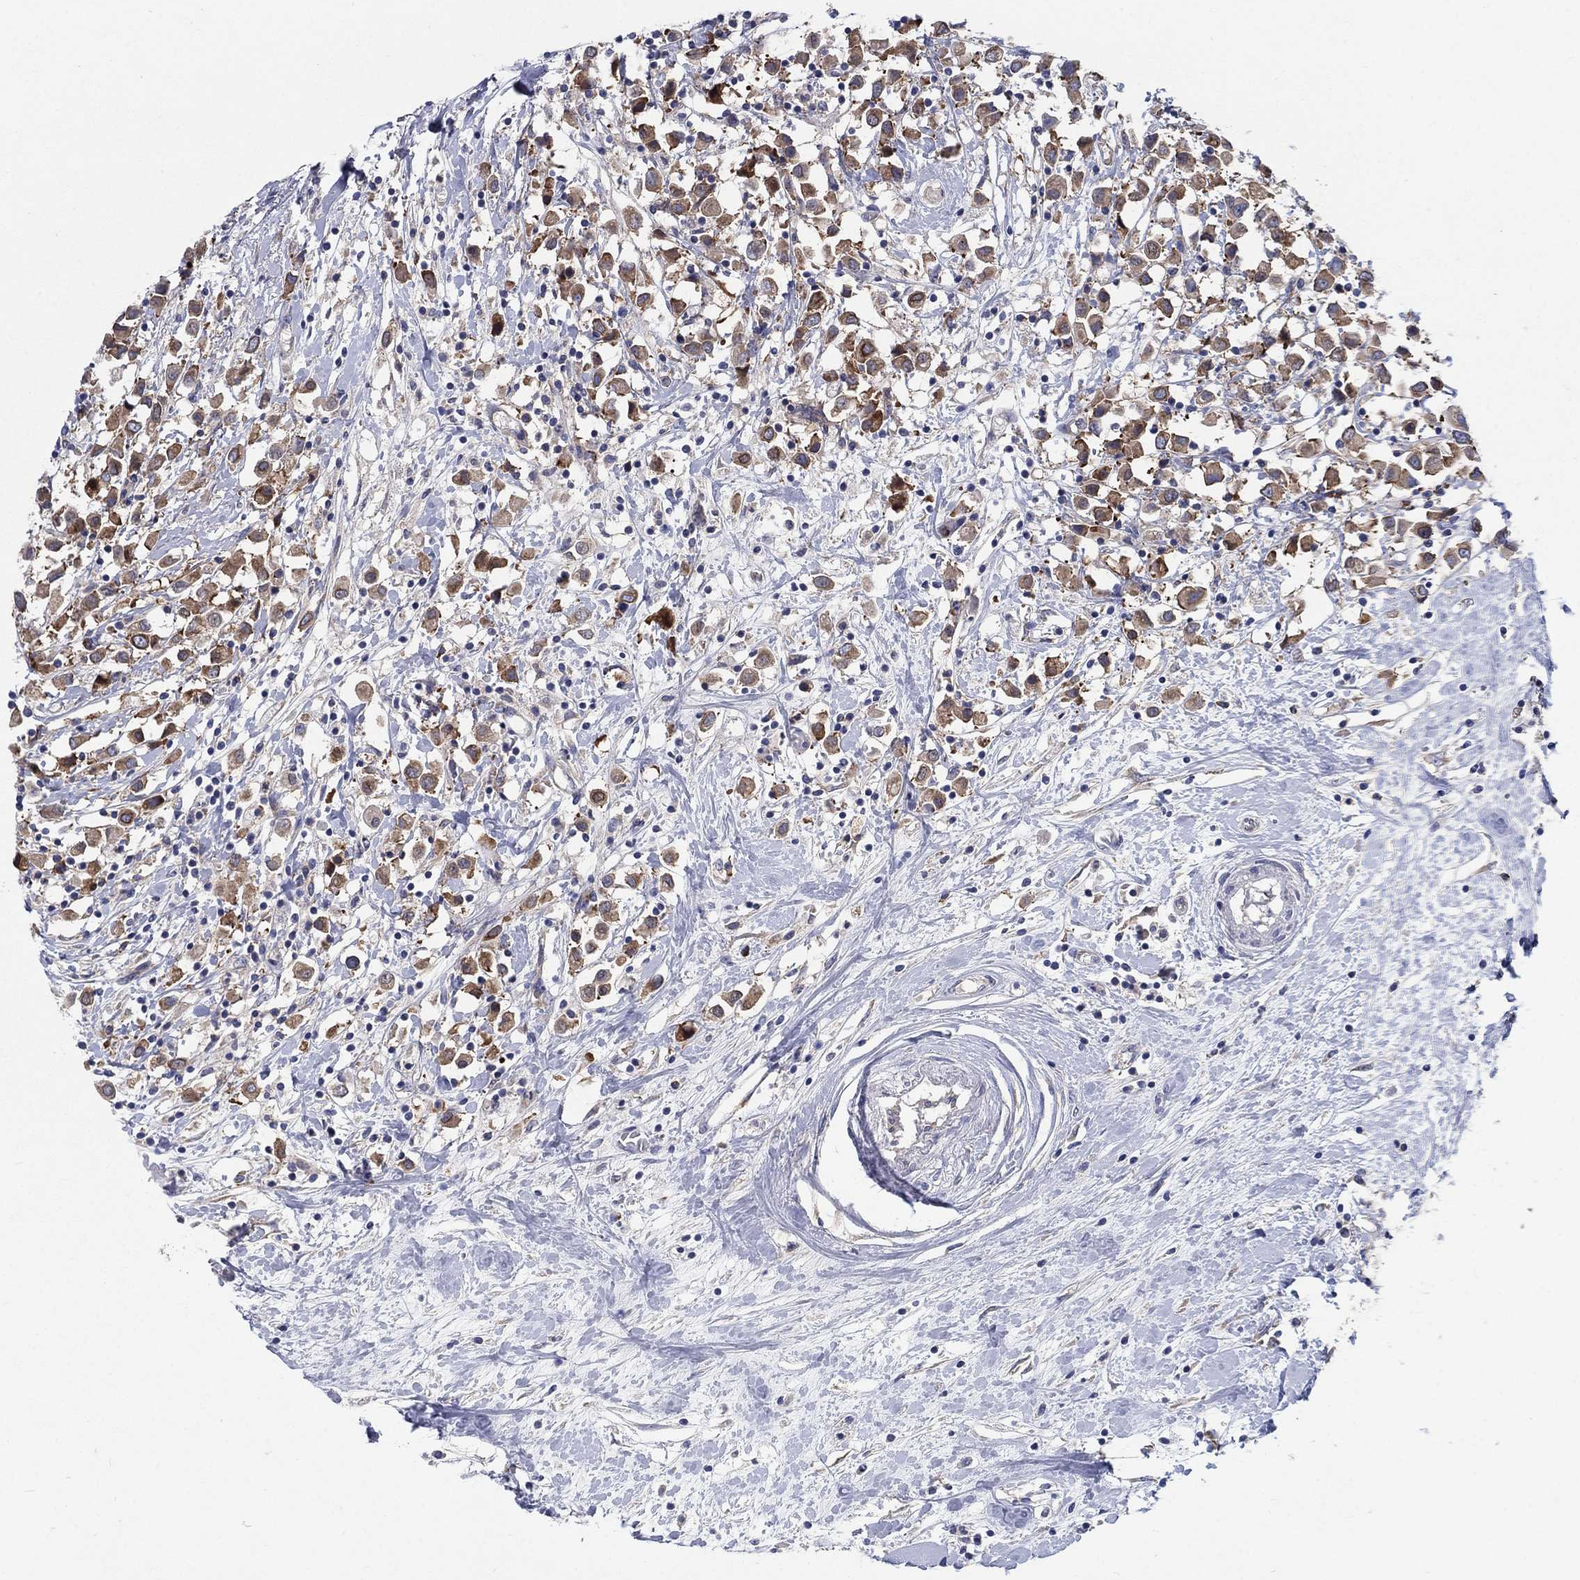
{"staining": {"intensity": "moderate", "quantity": ">75%", "location": "cytoplasmic/membranous"}, "tissue": "breast cancer", "cell_type": "Tumor cells", "image_type": "cancer", "snomed": [{"axis": "morphology", "description": "Duct carcinoma"}, {"axis": "topography", "description": "Breast"}], "caption": "Immunohistochemical staining of human breast intraductal carcinoma demonstrates medium levels of moderate cytoplasmic/membranous staining in approximately >75% of tumor cells.", "gene": "TMEM59", "patient": {"sex": "female", "age": 61}}